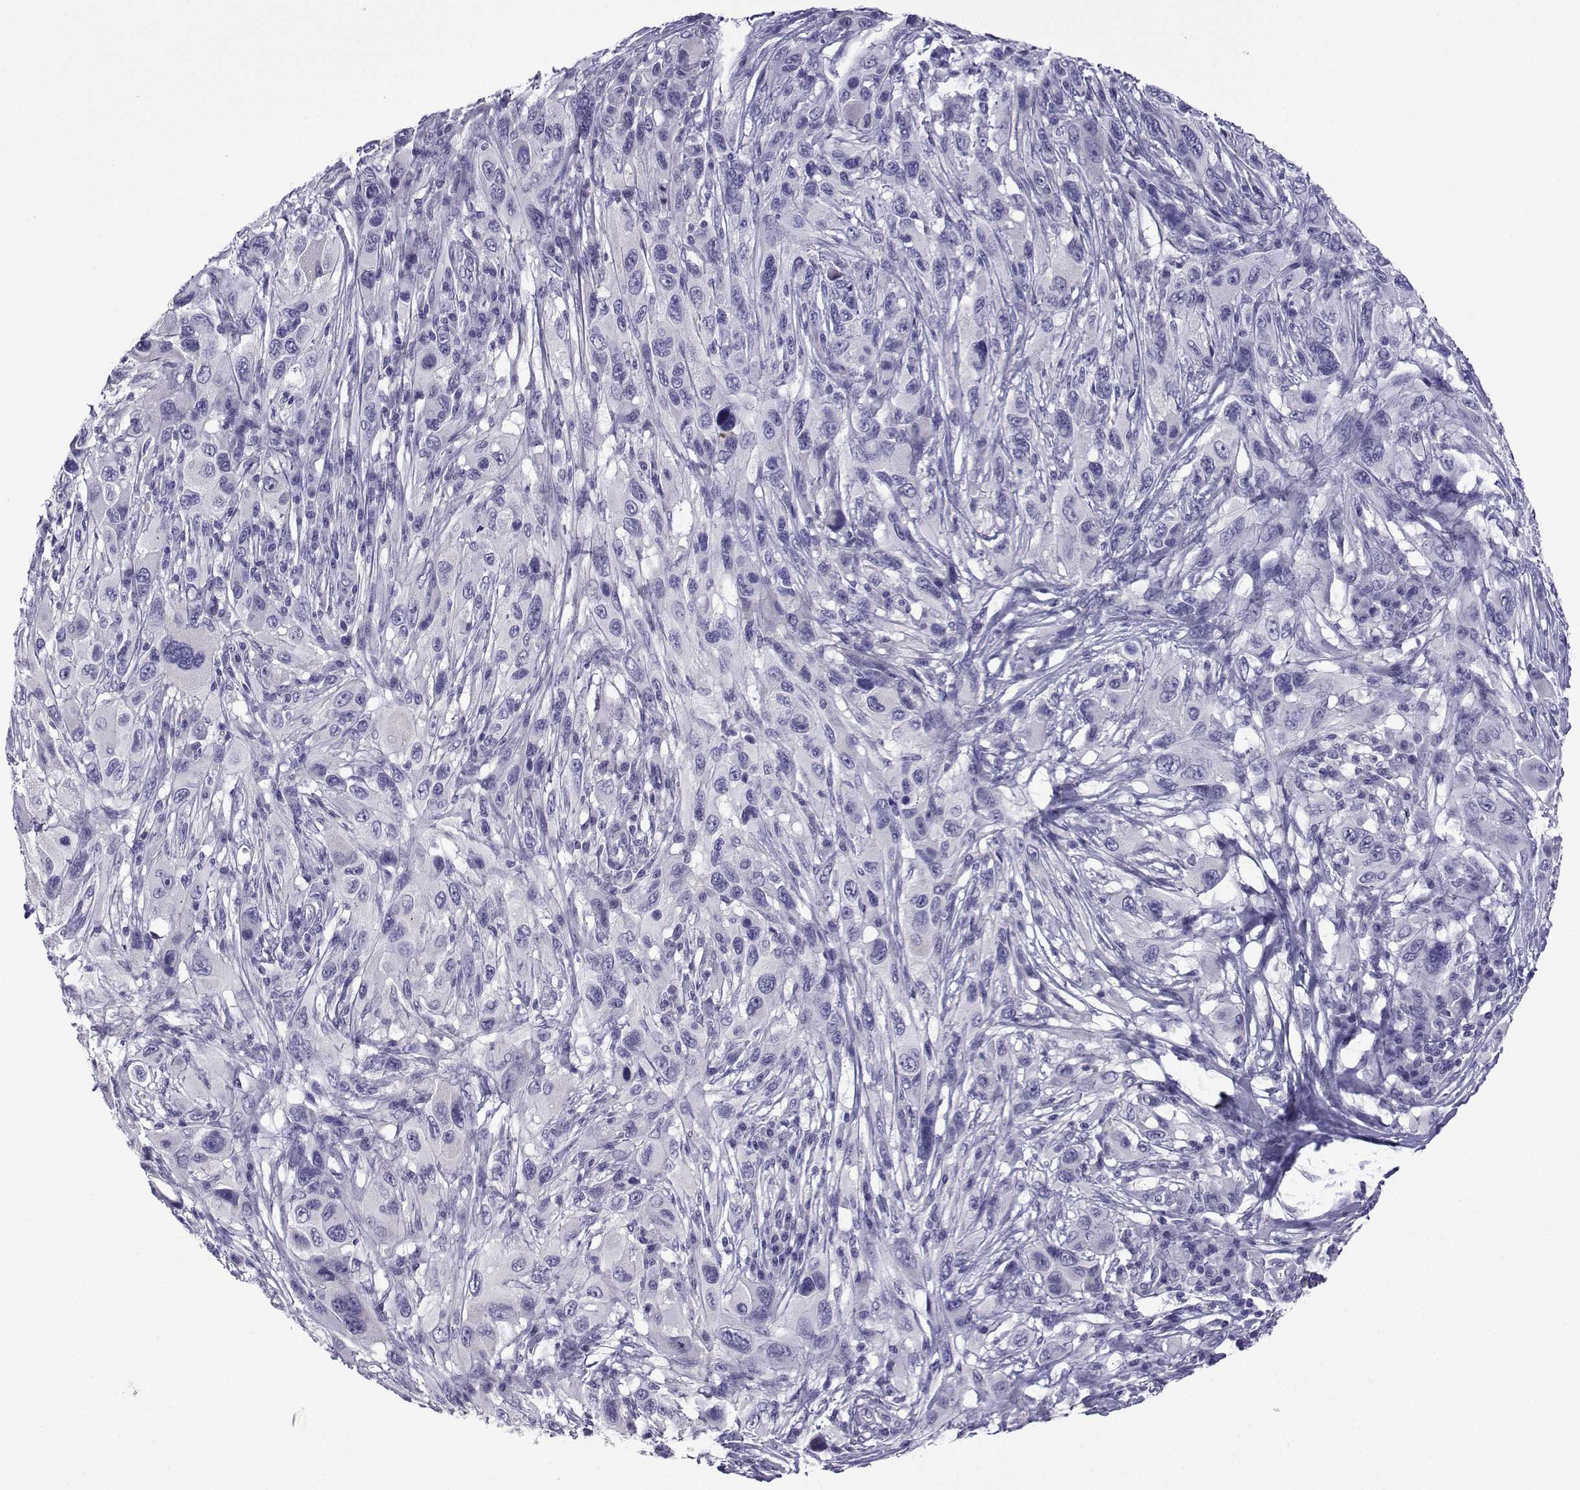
{"staining": {"intensity": "negative", "quantity": "none", "location": "none"}, "tissue": "melanoma", "cell_type": "Tumor cells", "image_type": "cancer", "snomed": [{"axis": "morphology", "description": "Malignant melanoma, NOS"}, {"axis": "topography", "description": "Skin"}], "caption": "IHC micrograph of human malignant melanoma stained for a protein (brown), which displays no positivity in tumor cells.", "gene": "CFAP70", "patient": {"sex": "male", "age": 53}}